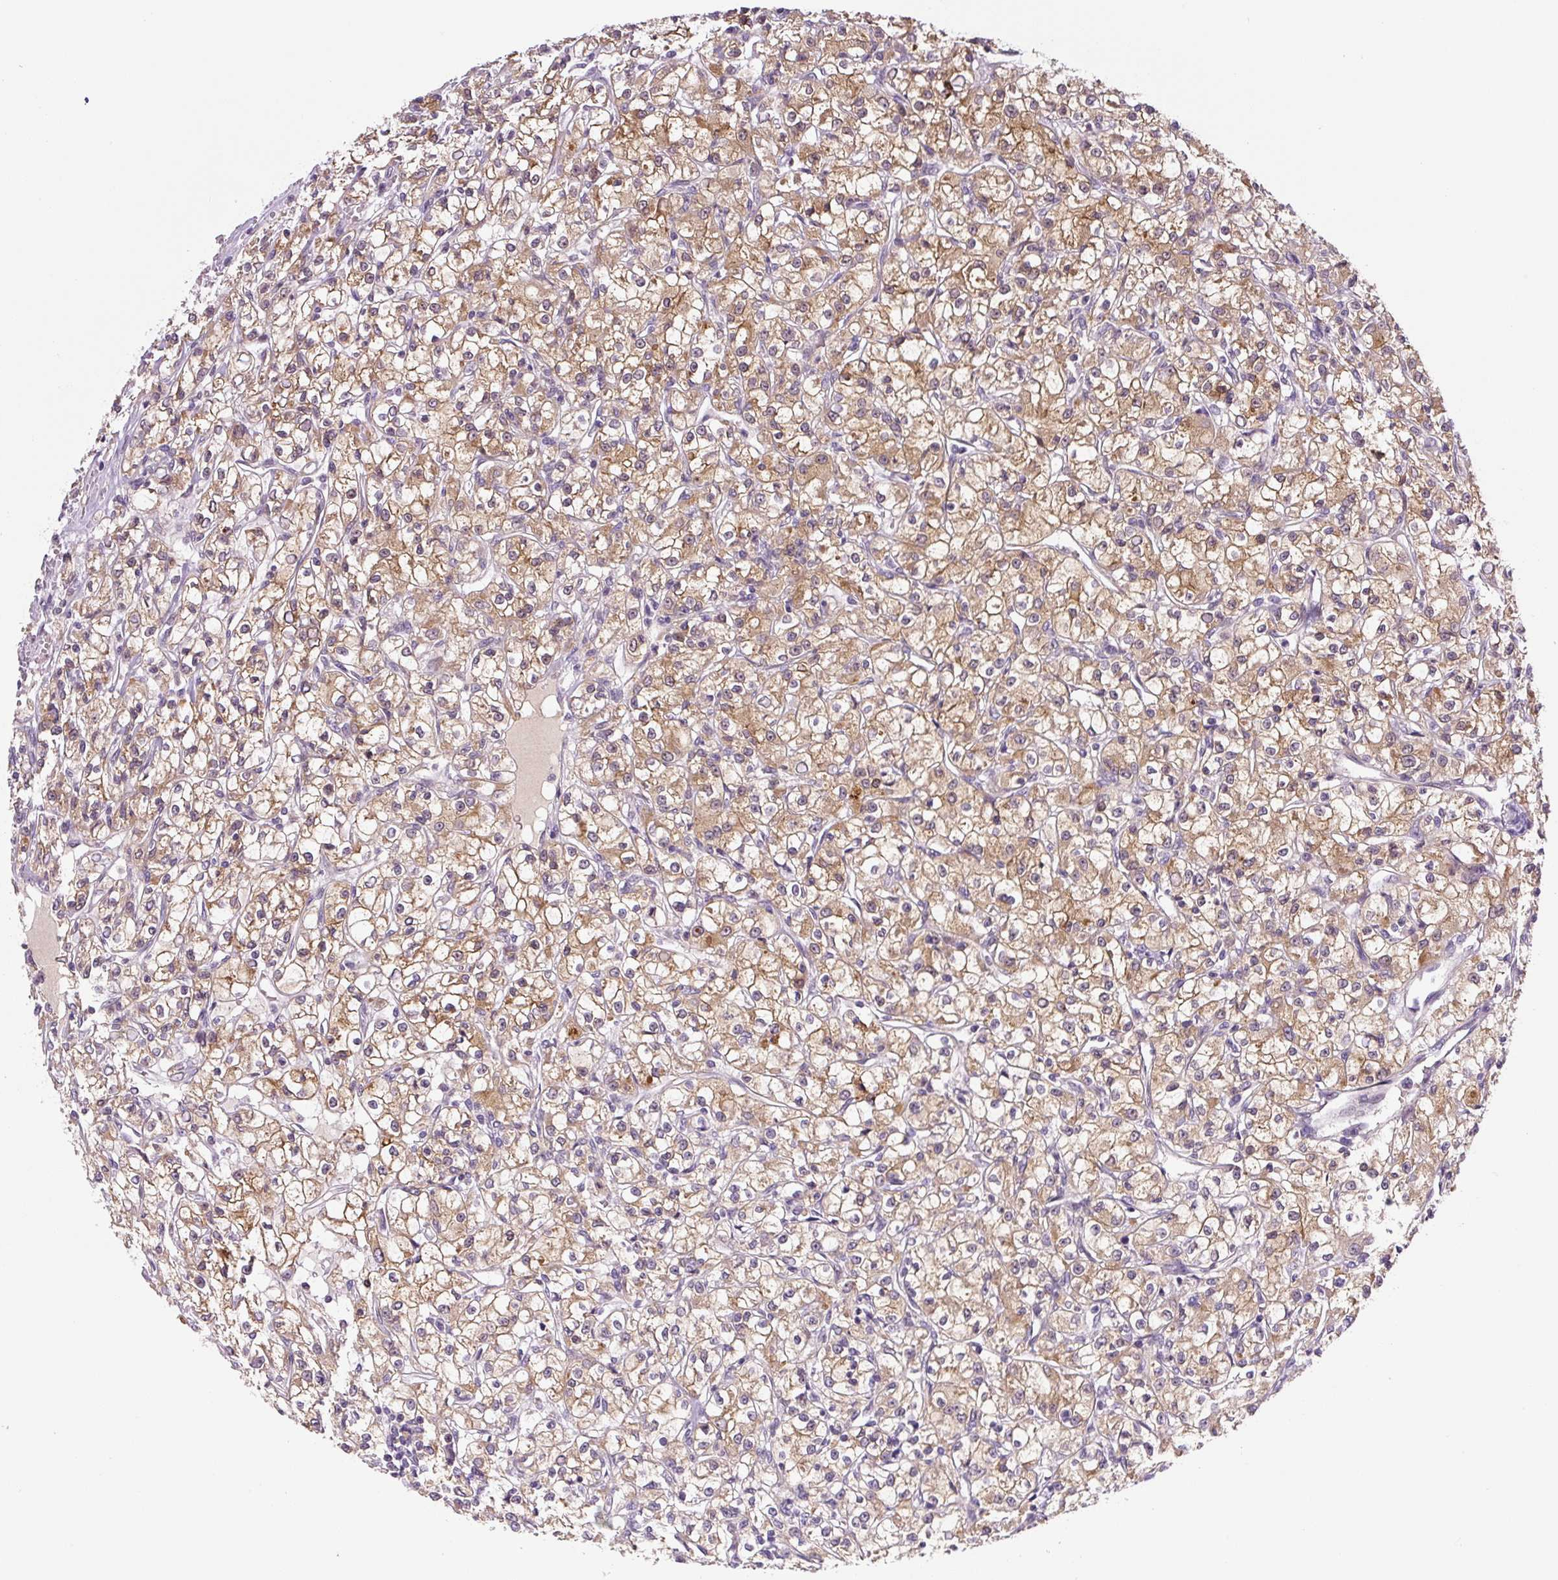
{"staining": {"intensity": "weak", "quantity": ">75%", "location": "cytoplasmic/membranous"}, "tissue": "renal cancer", "cell_type": "Tumor cells", "image_type": "cancer", "snomed": [{"axis": "morphology", "description": "Adenocarcinoma, NOS"}, {"axis": "topography", "description": "Kidney"}], "caption": "Human renal adenocarcinoma stained for a protein (brown) demonstrates weak cytoplasmic/membranous positive expression in about >75% of tumor cells.", "gene": "PRKAA2", "patient": {"sex": "female", "age": 59}}